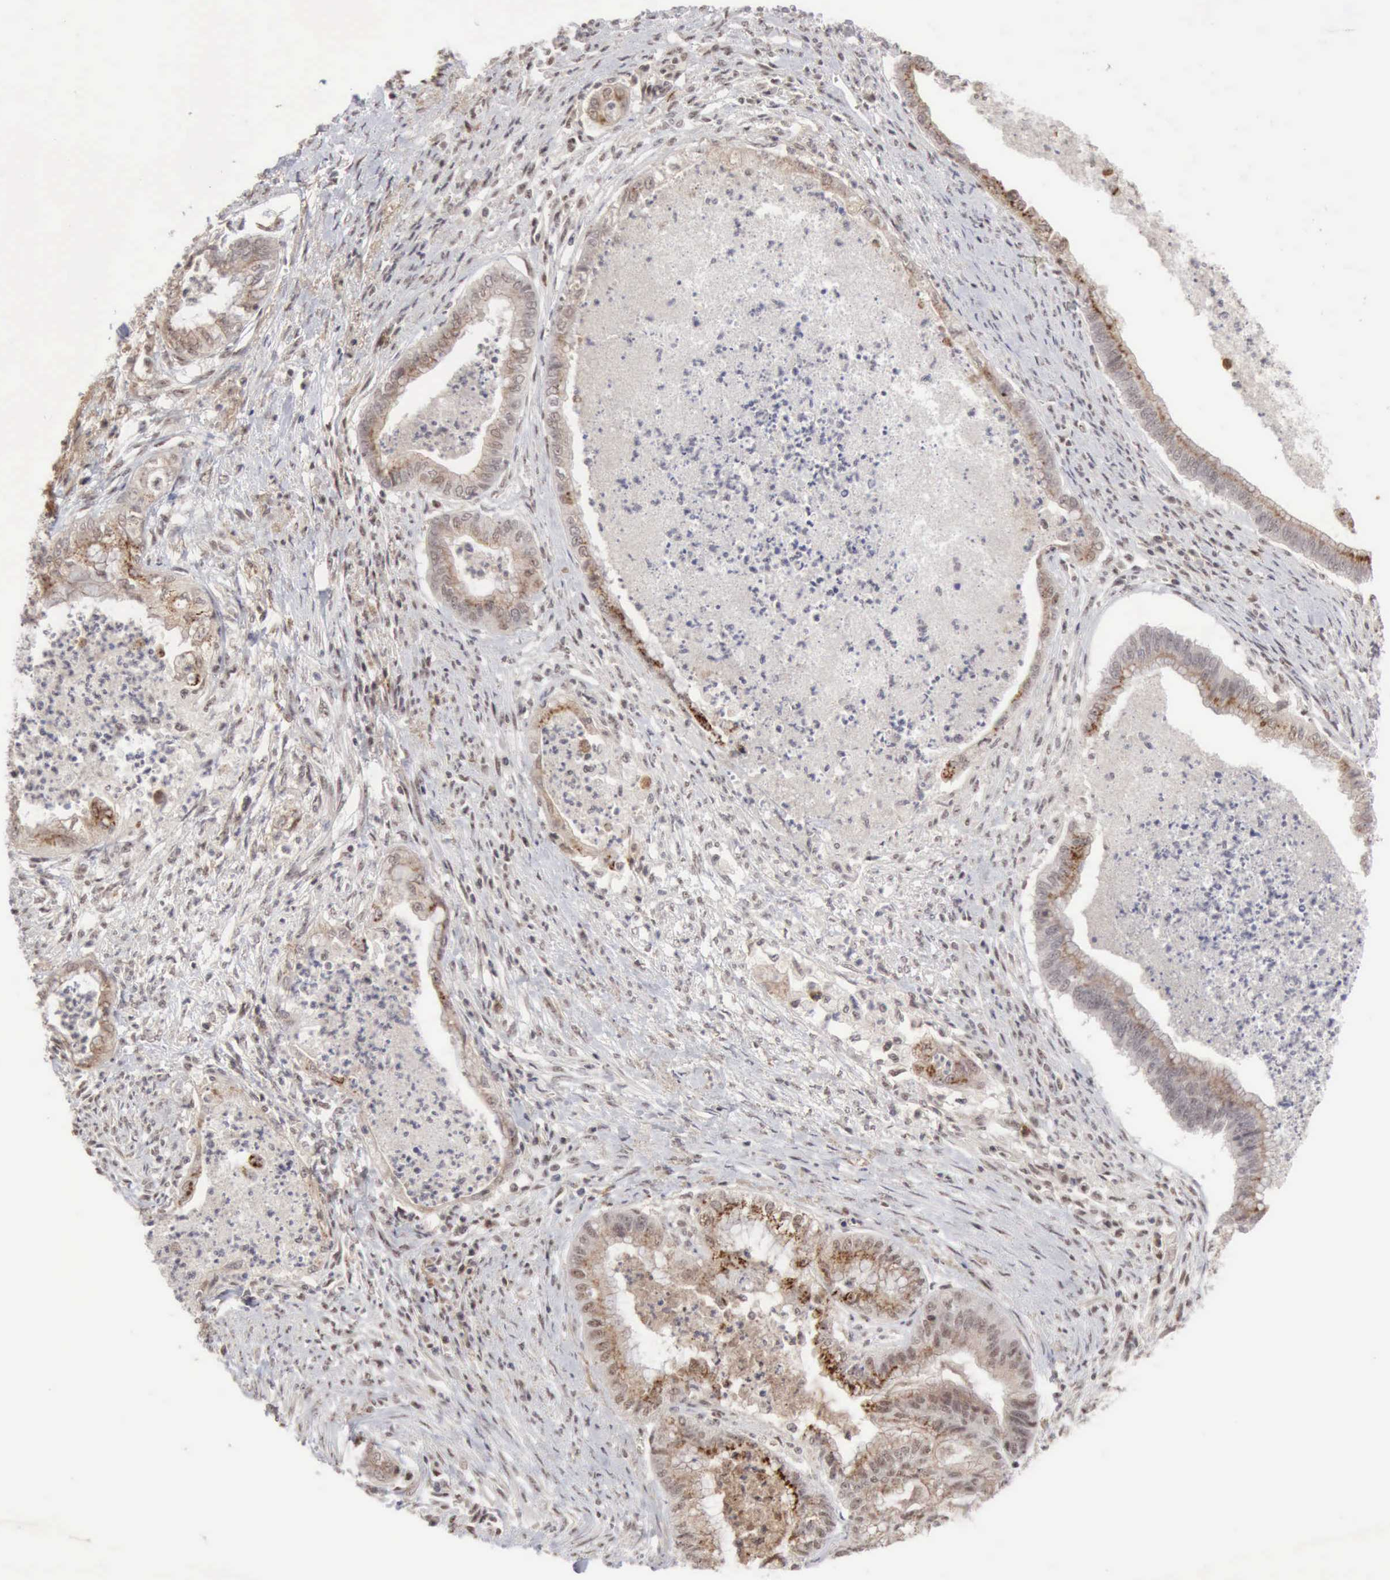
{"staining": {"intensity": "weak", "quantity": "25%-75%", "location": "cytoplasmic/membranous"}, "tissue": "endometrial cancer", "cell_type": "Tumor cells", "image_type": "cancer", "snomed": [{"axis": "morphology", "description": "Necrosis, NOS"}, {"axis": "morphology", "description": "Adenocarcinoma, NOS"}, {"axis": "topography", "description": "Endometrium"}], "caption": "IHC micrograph of neoplastic tissue: human endometrial cancer (adenocarcinoma) stained using IHC demonstrates low levels of weak protein expression localized specifically in the cytoplasmic/membranous of tumor cells, appearing as a cytoplasmic/membranous brown color.", "gene": "CDKN2A", "patient": {"sex": "female", "age": 79}}